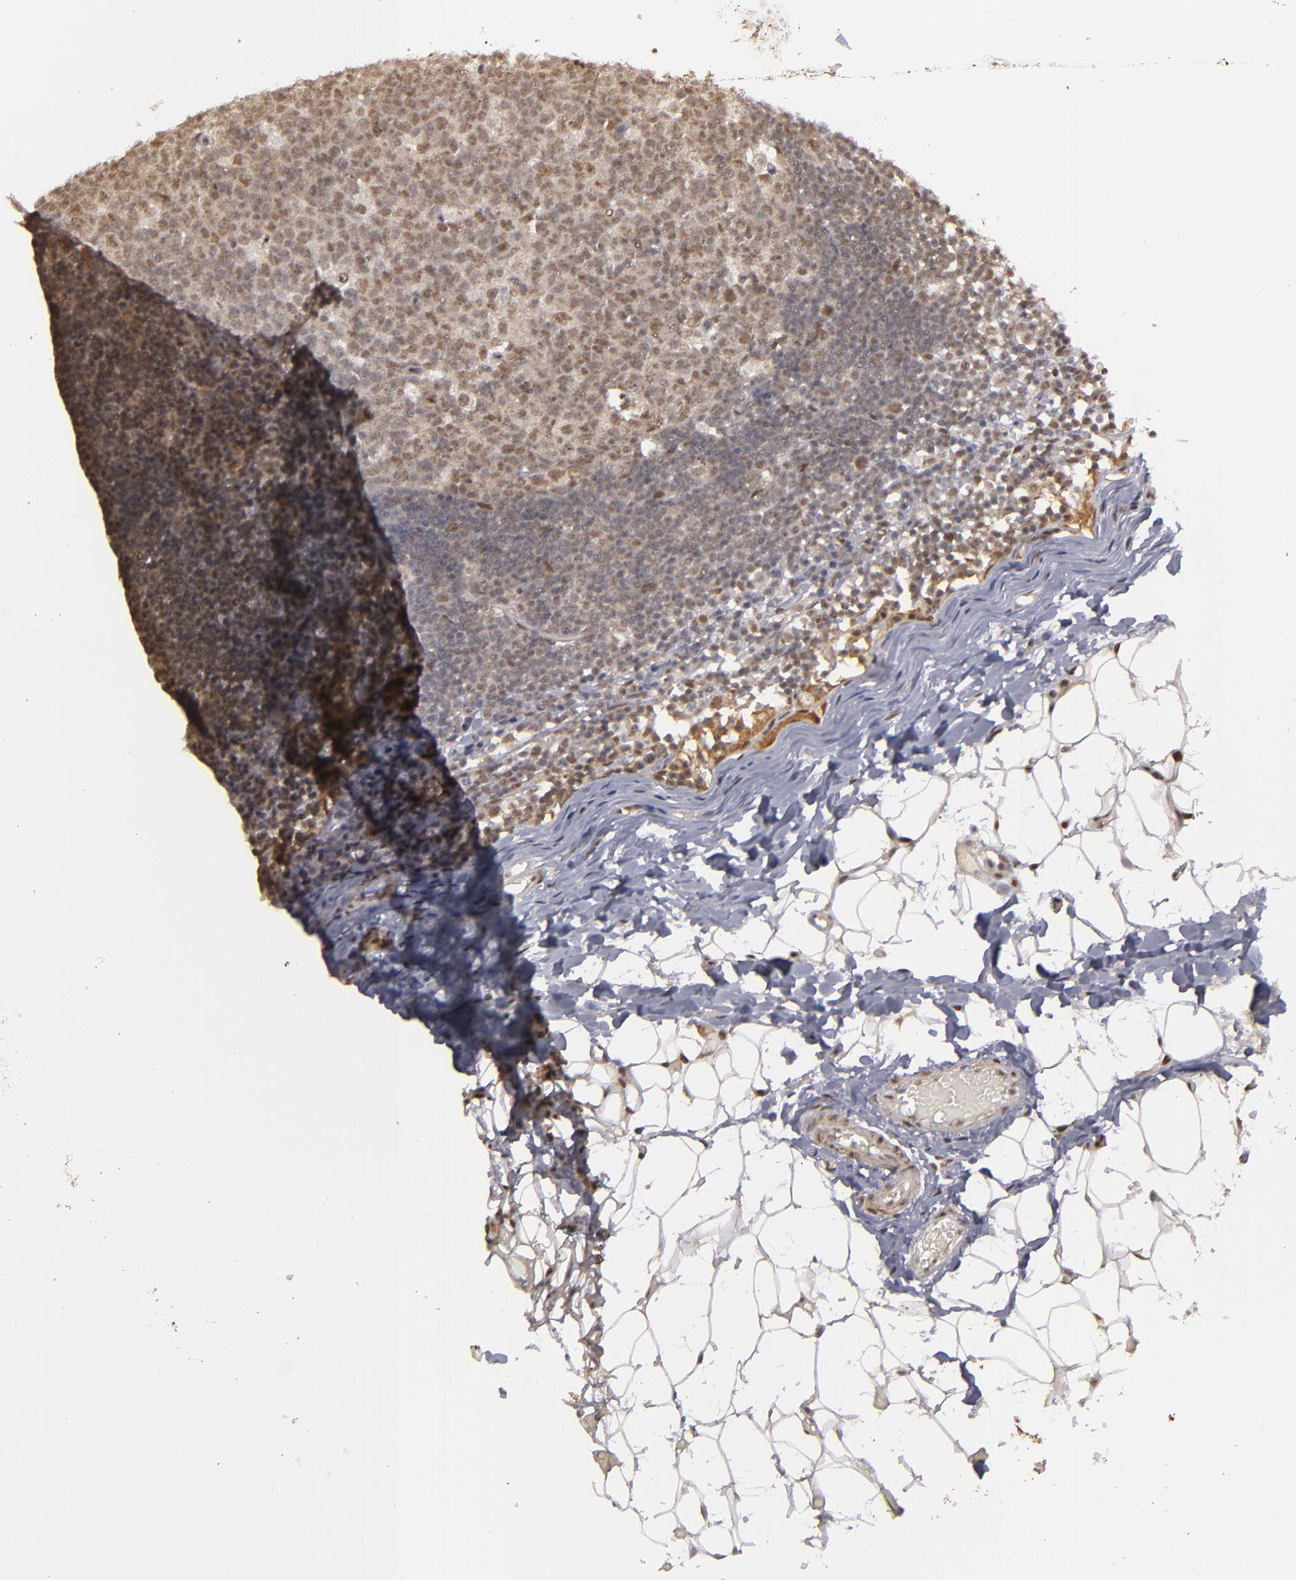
{"staining": {"intensity": "weak", "quantity": "25%-75%", "location": "nuclear"}, "tissue": "lymph node", "cell_type": "Germinal center cells", "image_type": "normal", "snomed": [{"axis": "morphology", "description": "Normal tissue, NOS"}, {"axis": "morphology", "description": "Inflammation, NOS"}, {"axis": "topography", "description": "Lymph node"}, {"axis": "topography", "description": "Salivary gland"}], "caption": "DAB immunohistochemical staining of benign lymph node displays weak nuclear protein staining in about 25%-75% of germinal center cells.", "gene": "ZNF234", "patient": {"sex": "male", "age": 3}}